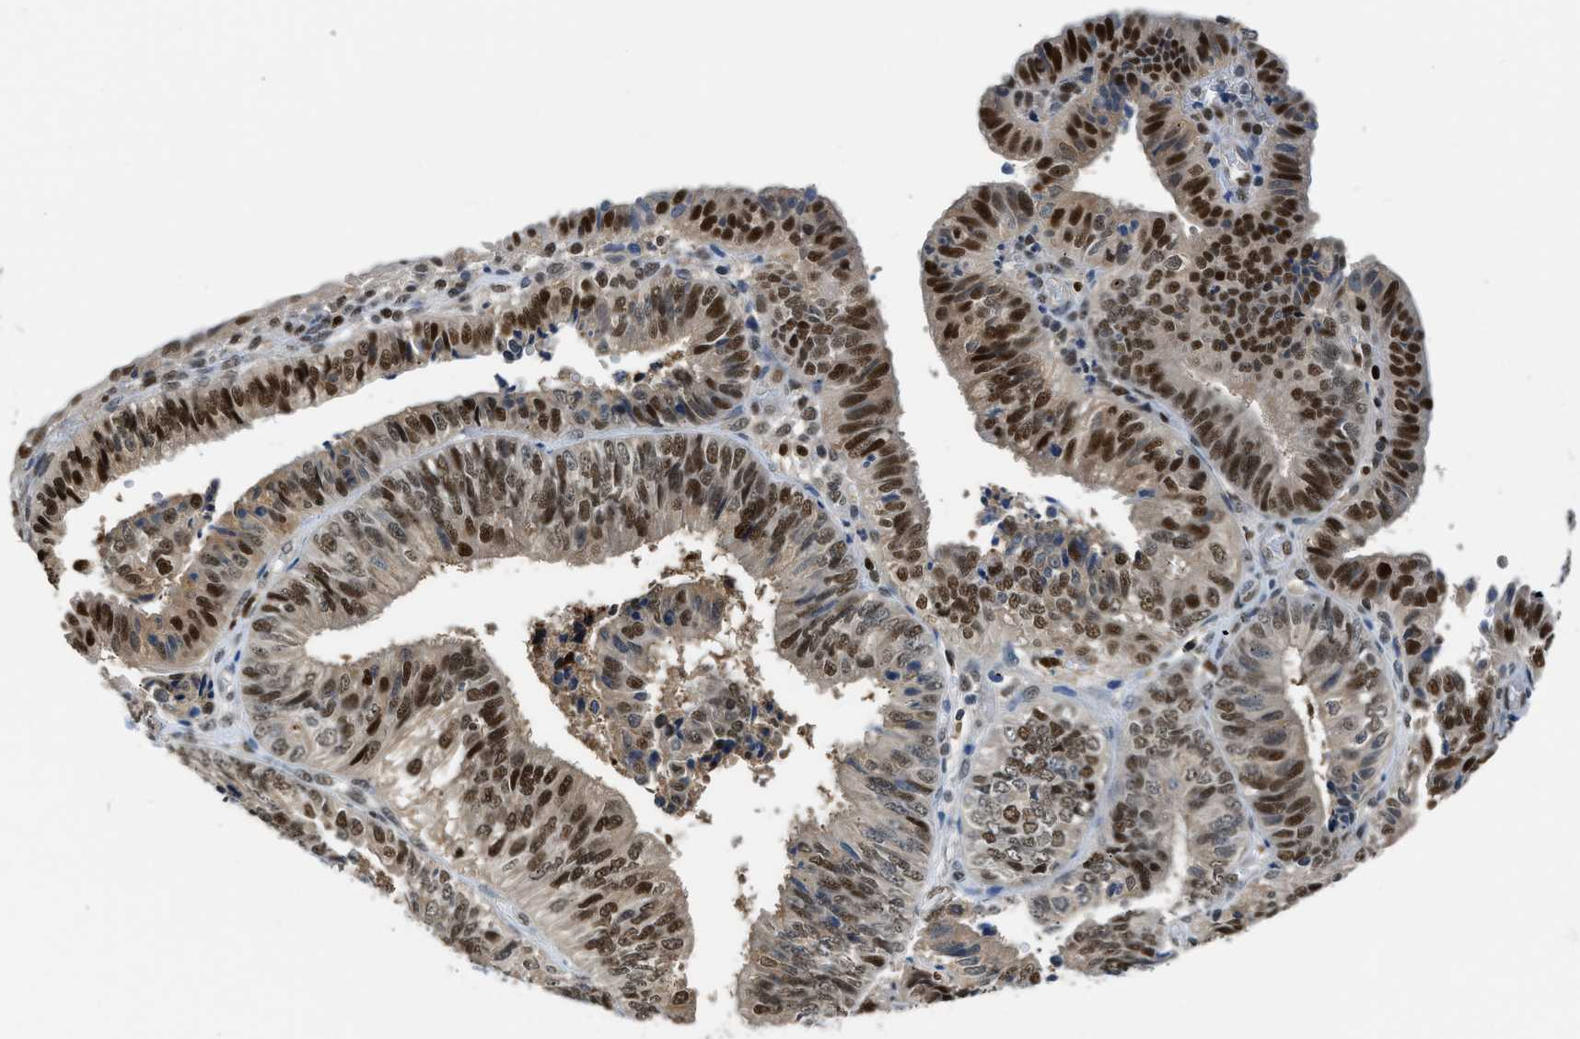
{"staining": {"intensity": "strong", "quantity": "25%-75%", "location": "nuclear"}, "tissue": "endometrial cancer", "cell_type": "Tumor cells", "image_type": "cancer", "snomed": [{"axis": "morphology", "description": "Adenocarcinoma, NOS"}, {"axis": "topography", "description": "Endometrium"}], "caption": "Tumor cells demonstrate high levels of strong nuclear expression in approximately 25%-75% of cells in endometrial cancer. The staining is performed using DAB brown chromogen to label protein expression. The nuclei are counter-stained blue using hematoxylin.", "gene": "ALX1", "patient": {"sex": "female", "age": 58}}